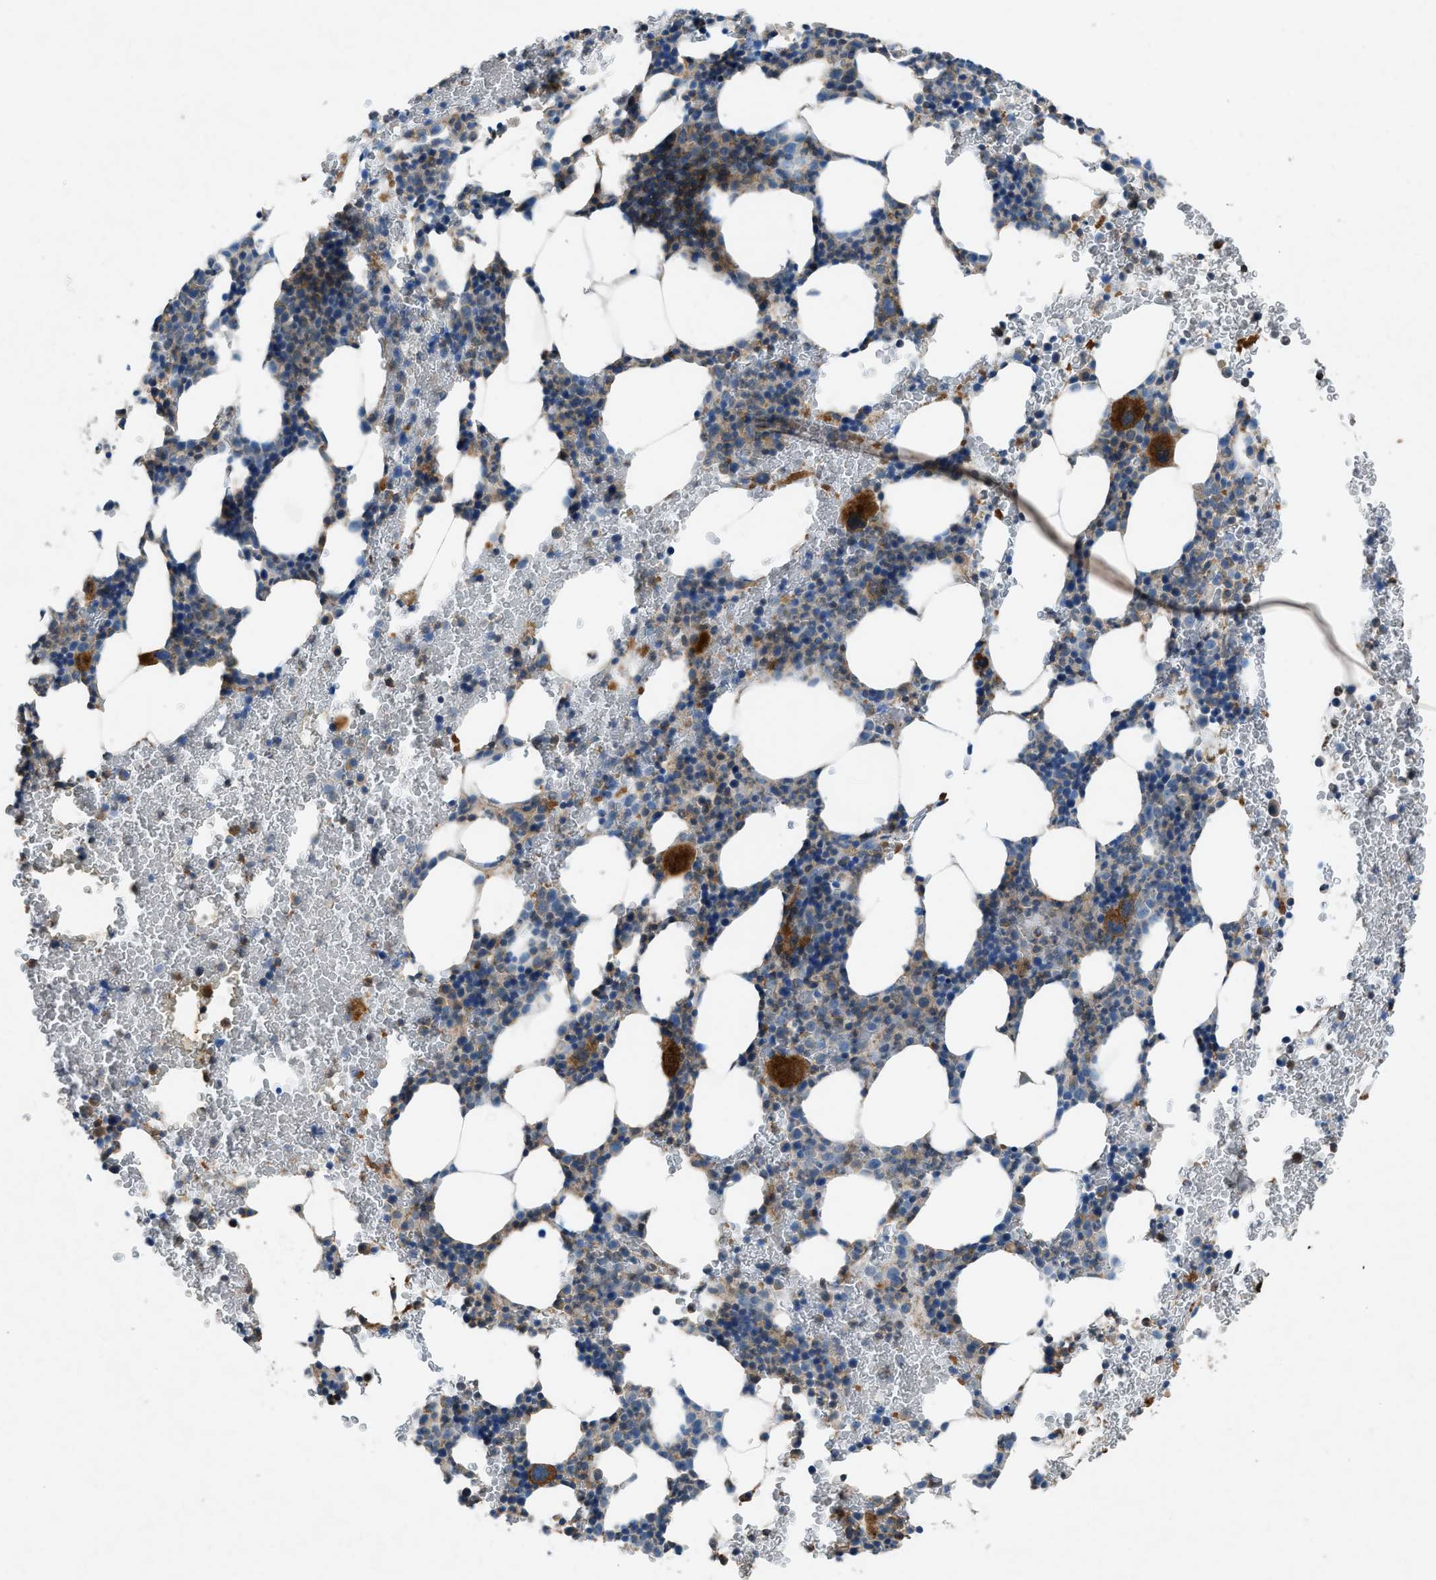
{"staining": {"intensity": "strong", "quantity": "<25%", "location": "cytoplasmic/membranous"}, "tissue": "bone marrow", "cell_type": "Hematopoietic cells", "image_type": "normal", "snomed": [{"axis": "morphology", "description": "Normal tissue, NOS"}, {"axis": "morphology", "description": "Inflammation, NOS"}, {"axis": "topography", "description": "Bone marrow"}], "caption": "Immunohistochemistry (IHC) of unremarkable human bone marrow displays medium levels of strong cytoplasmic/membranous positivity in approximately <25% of hematopoietic cells.", "gene": "NCK2", "patient": {"sex": "female", "age": 70}}